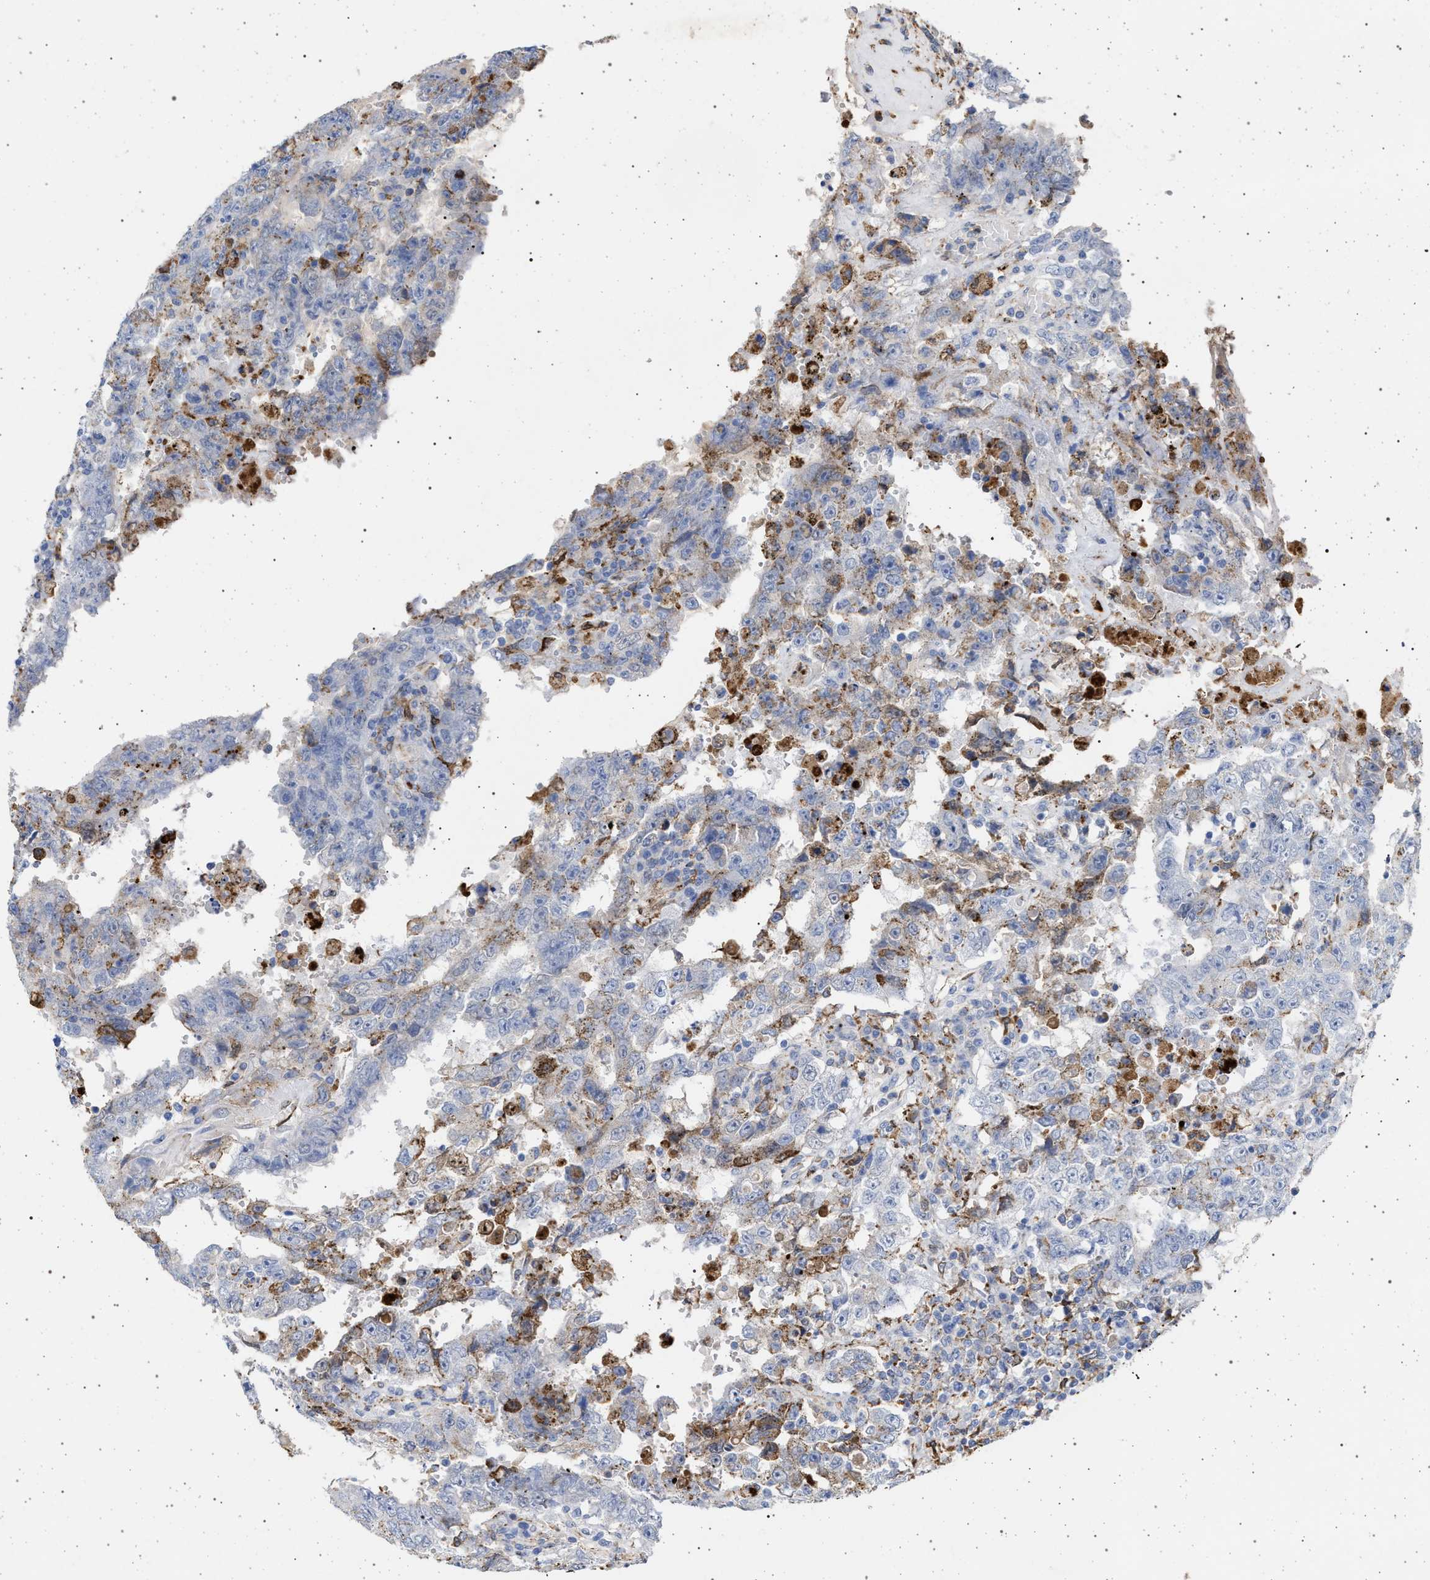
{"staining": {"intensity": "negative", "quantity": "none", "location": "none"}, "tissue": "testis cancer", "cell_type": "Tumor cells", "image_type": "cancer", "snomed": [{"axis": "morphology", "description": "Carcinoma, Embryonal, NOS"}, {"axis": "topography", "description": "Testis"}], "caption": "Tumor cells show no significant positivity in testis cancer (embryonal carcinoma). (IHC, brightfield microscopy, high magnification).", "gene": "PLG", "patient": {"sex": "male", "age": 26}}